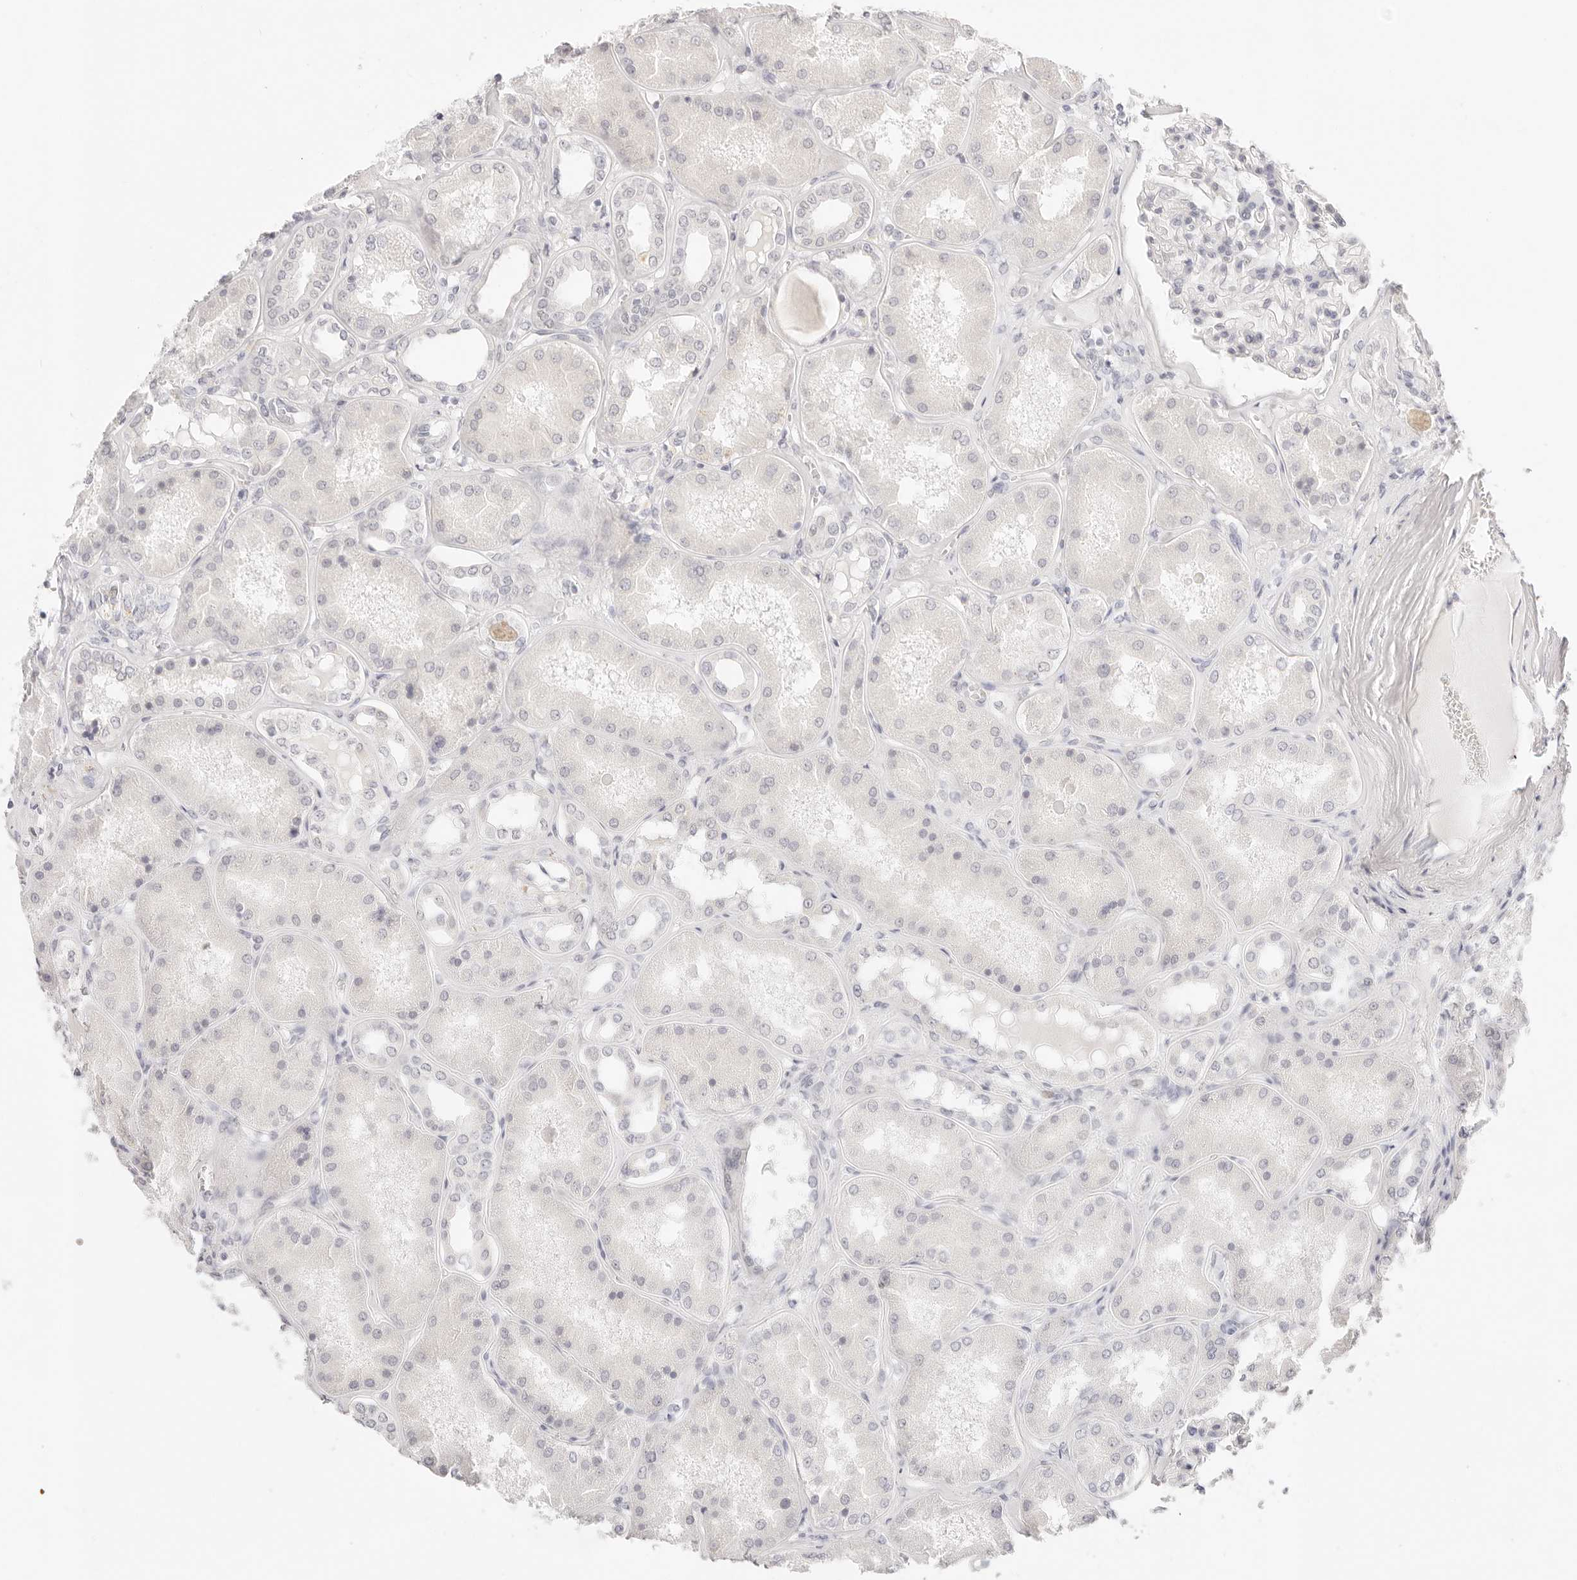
{"staining": {"intensity": "weak", "quantity": "<25%", "location": "cytoplasmic/membranous"}, "tissue": "kidney", "cell_type": "Cells in glomeruli", "image_type": "normal", "snomed": [{"axis": "morphology", "description": "Normal tissue, NOS"}, {"axis": "topography", "description": "Kidney"}], "caption": "Unremarkable kidney was stained to show a protein in brown. There is no significant staining in cells in glomeruli. Brightfield microscopy of immunohistochemistry stained with DAB (brown) and hematoxylin (blue), captured at high magnification.", "gene": "GPR156", "patient": {"sex": "female", "age": 56}}